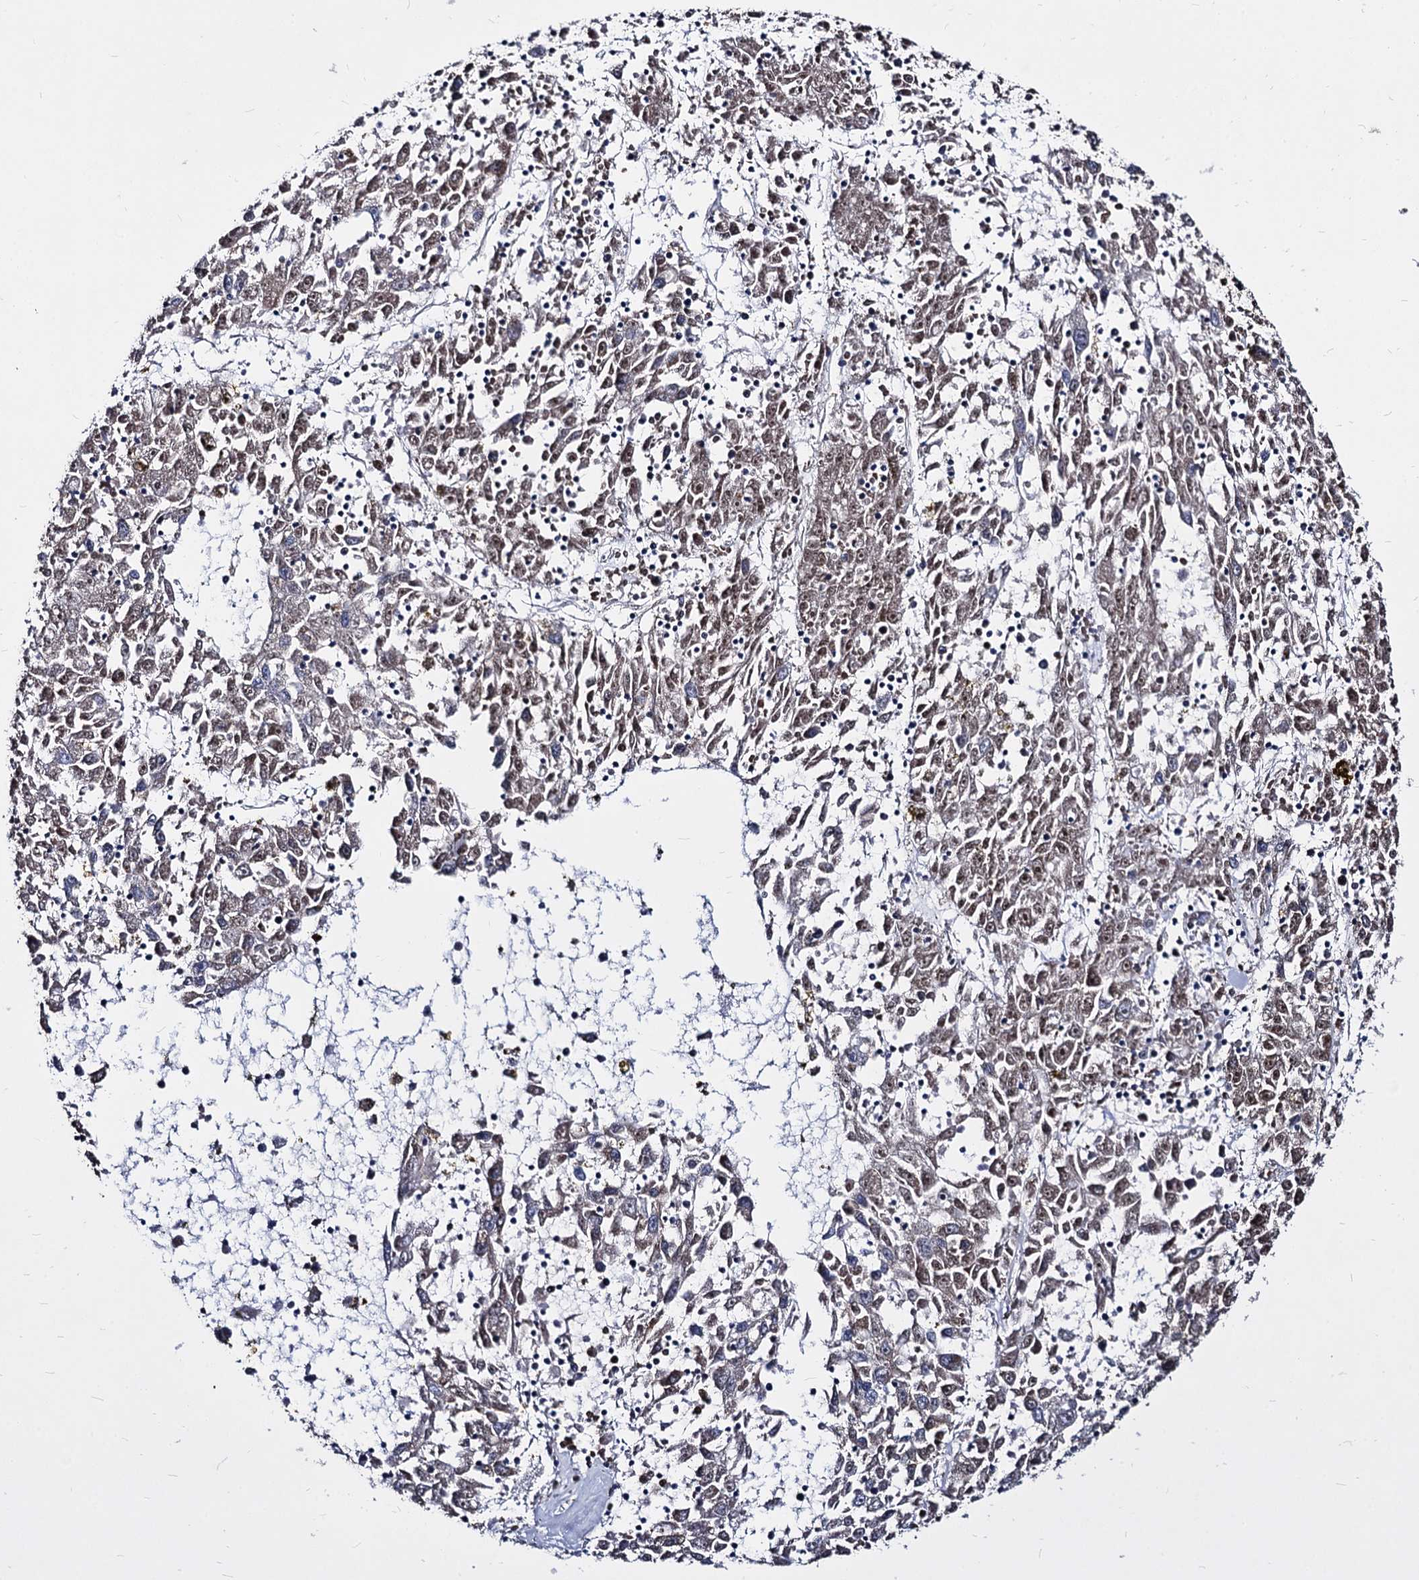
{"staining": {"intensity": "moderate", "quantity": "<25%", "location": "nuclear"}, "tissue": "liver cancer", "cell_type": "Tumor cells", "image_type": "cancer", "snomed": [{"axis": "morphology", "description": "Carcinoma, Hepatocellular, NOS"}, {"axis": "topography", "description": "Liver"}], "caption": "A histopathology image of hepatocellular carcinoma (liver) stained for a protein shows moderate nuclear brown staining in tumor cells.", "gene": "NME1", "patient": {"sex": "male", "age": 49}}